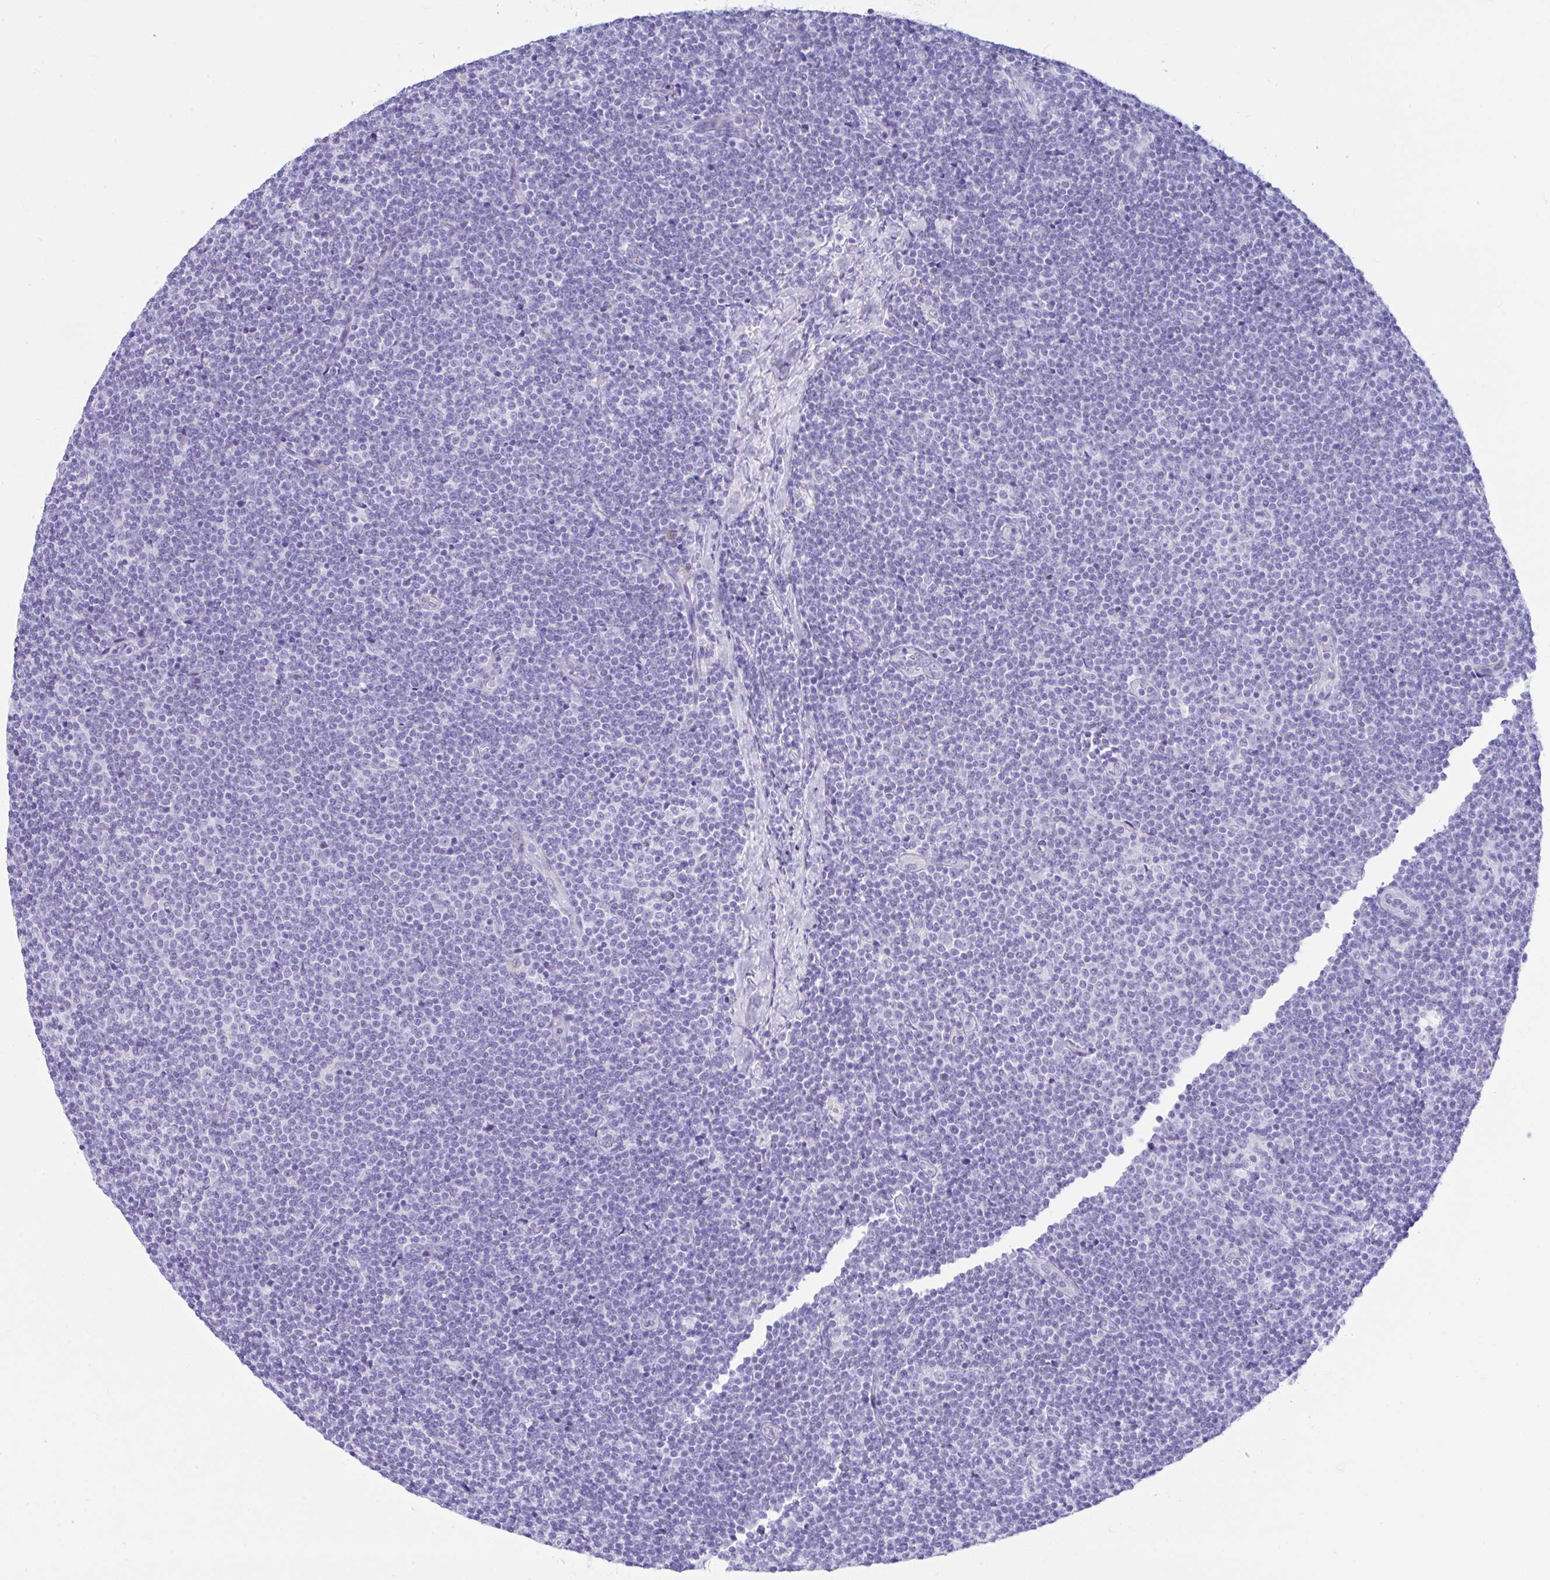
{"staining": {"intensity": "negative", "quantity": "none", "location": "none"}, "tissue": "lymphoma", "cell_type": "Tumor cells", "image_type": "cancer", "snomed": [{"axis": "morphology", "description": "Malignant lymphoma, non-Hodgkin's type, Low grade"}, {"axis": "topography", "description": "Lymph node"}], "caption": "Immunohistochemistry (IHC) of low-grade malignant lymphoma, non-Hodgkin's type exhibits no staining in tumor cells.", "gene": "SEL1L2", "patient": {"sex": "male", "age": 48}}